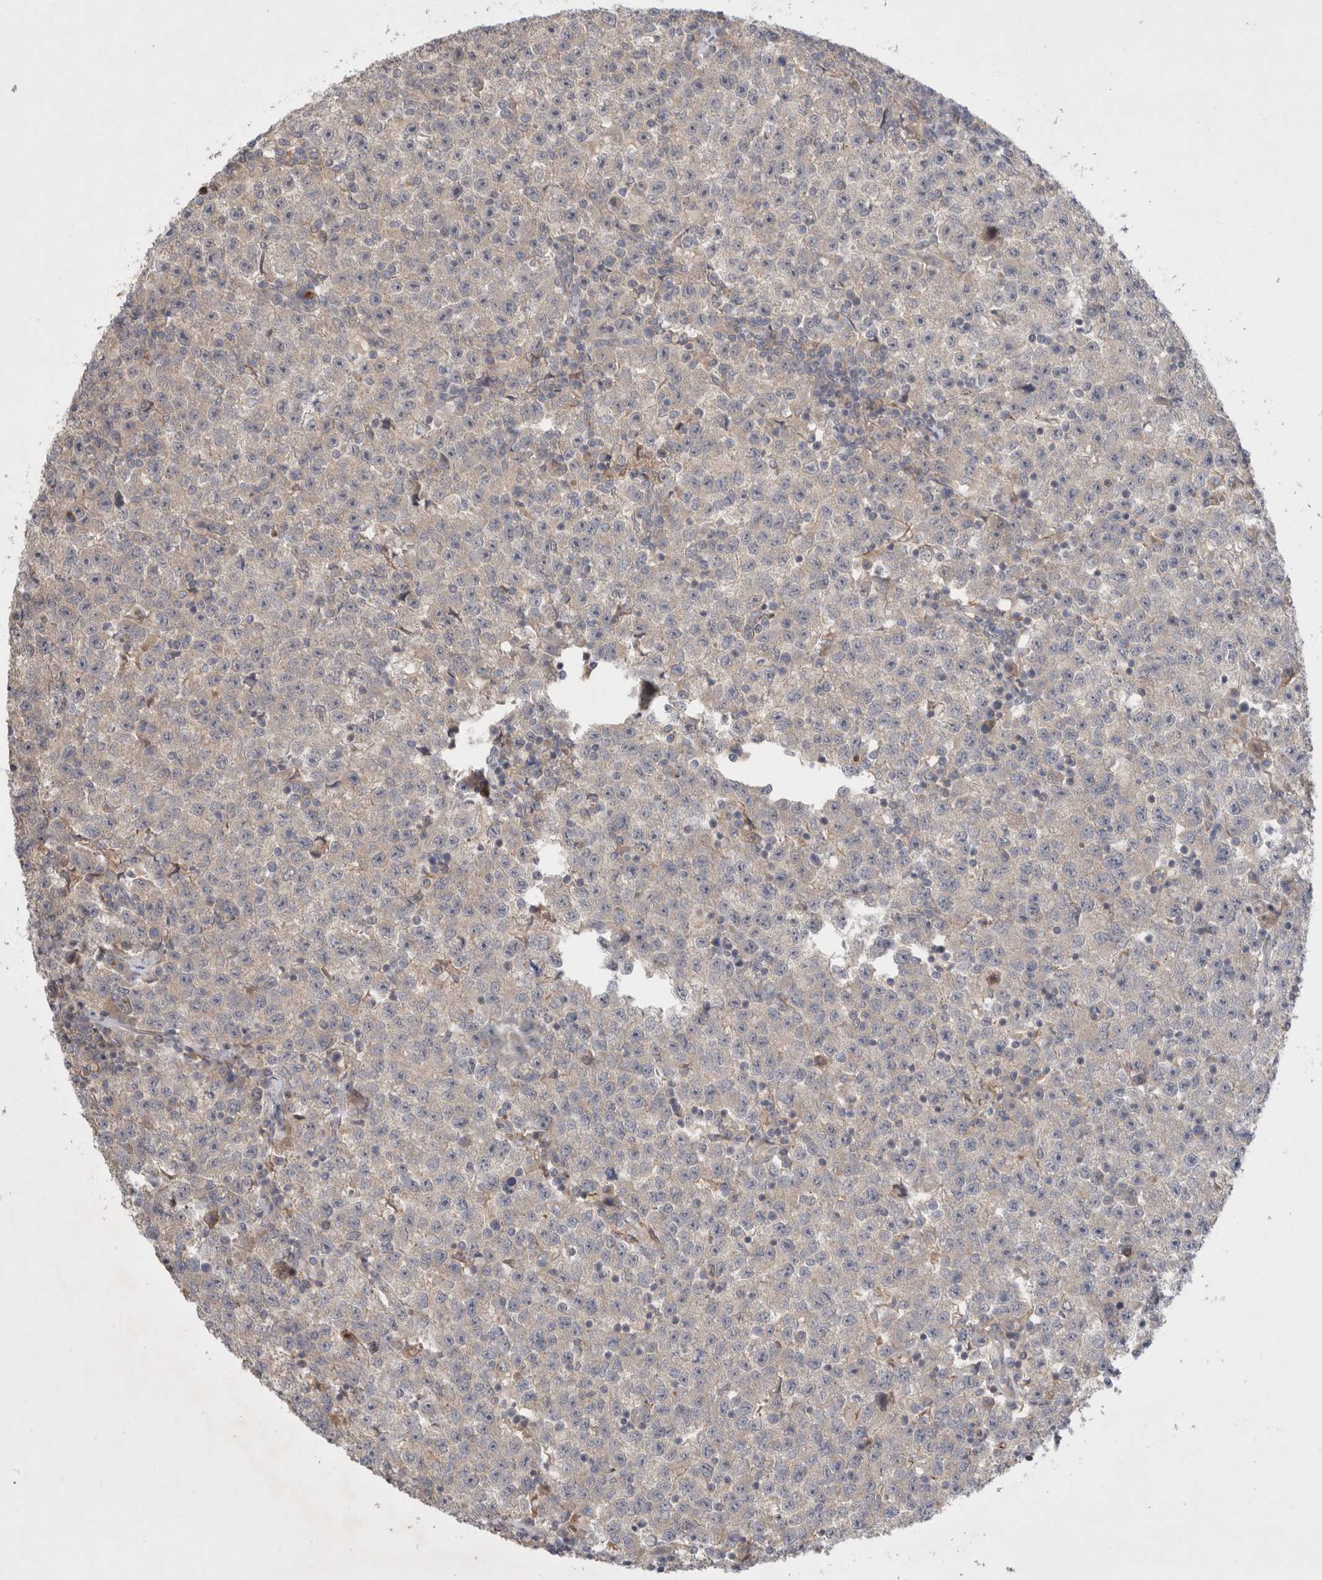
{"staining": {"intensity": "negative", "quantity": "none", "location": "none"}, "tissue": "testis cancer", "cell_type": "Tumor cells", "image_type": "cancer", "snomed": [{"axis": "morphology", "description": "Seminoma, NOS"}, {"axis": "topography", "description": "Testis"}], "caption": "Immunohistochemistry (IHC) of testis seminoma displays no expression in tumor cells.", "gene": "GSDMB", "patient": {"sex": "male", "age": 22}}